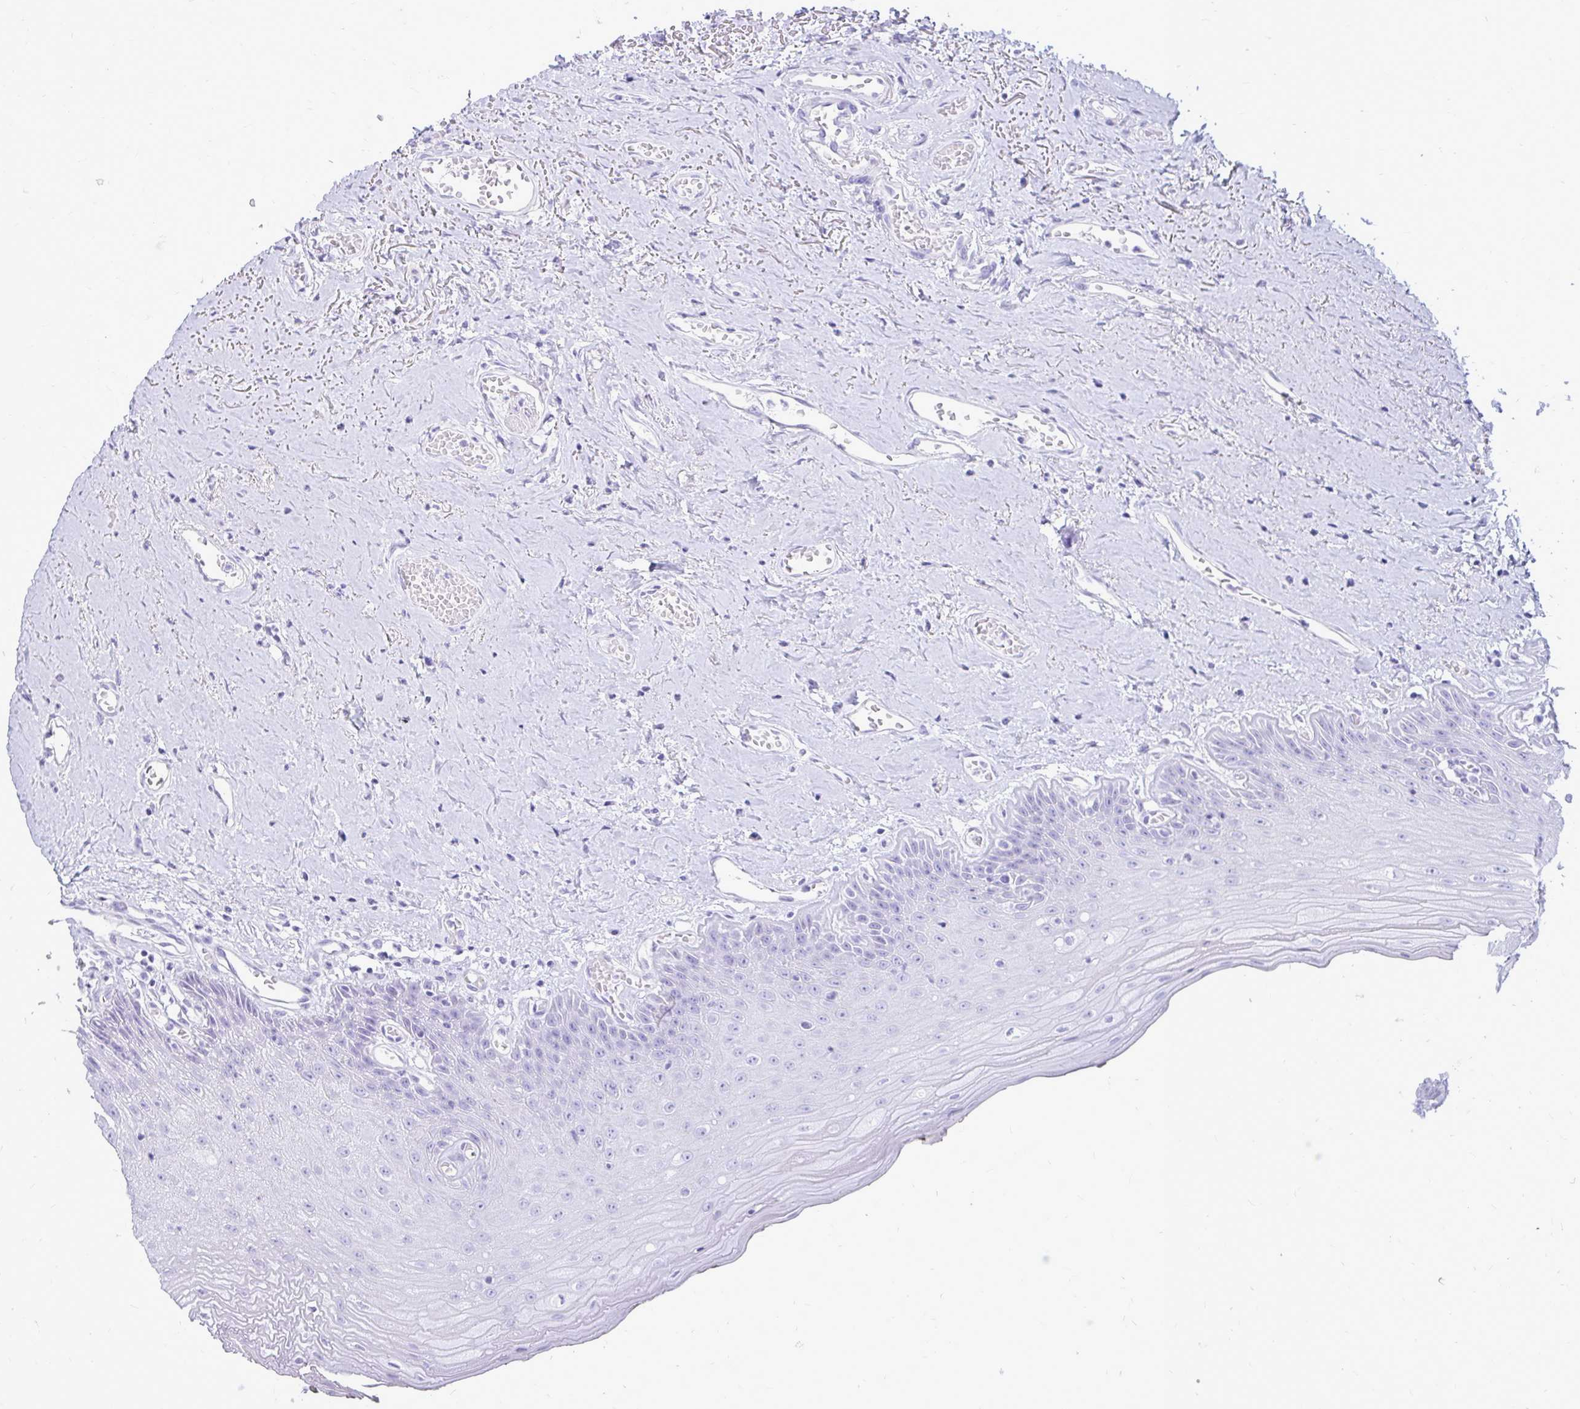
{"staining": {"intensity": "negative", "quantity": "none", "location": "none"}, "tissue": "oral mucosa", "cell_type": "Squamous epithelial cells", "image_type": "normal", "snomed": [{"axis": "morphology", "description": "Normal tissue, NOS"}, {"axis": "morphology", "description": "Squamous cell carcinoma, NOS"}, {"axis": "topography", "description": "Oral tissue"}, {"axis": "topography", "description": "Peripheral nerve tissue"}, {"axis": "topography", "description": "Head-Neck"}], "caption": "A high-resolution micrograph shows IHC staining of normal oral mucosa, which demonstrates no significant positivity in squamous epithelial cells.", "gene": "OR10R2", "patient": {"sex": "female", "age": 59}}